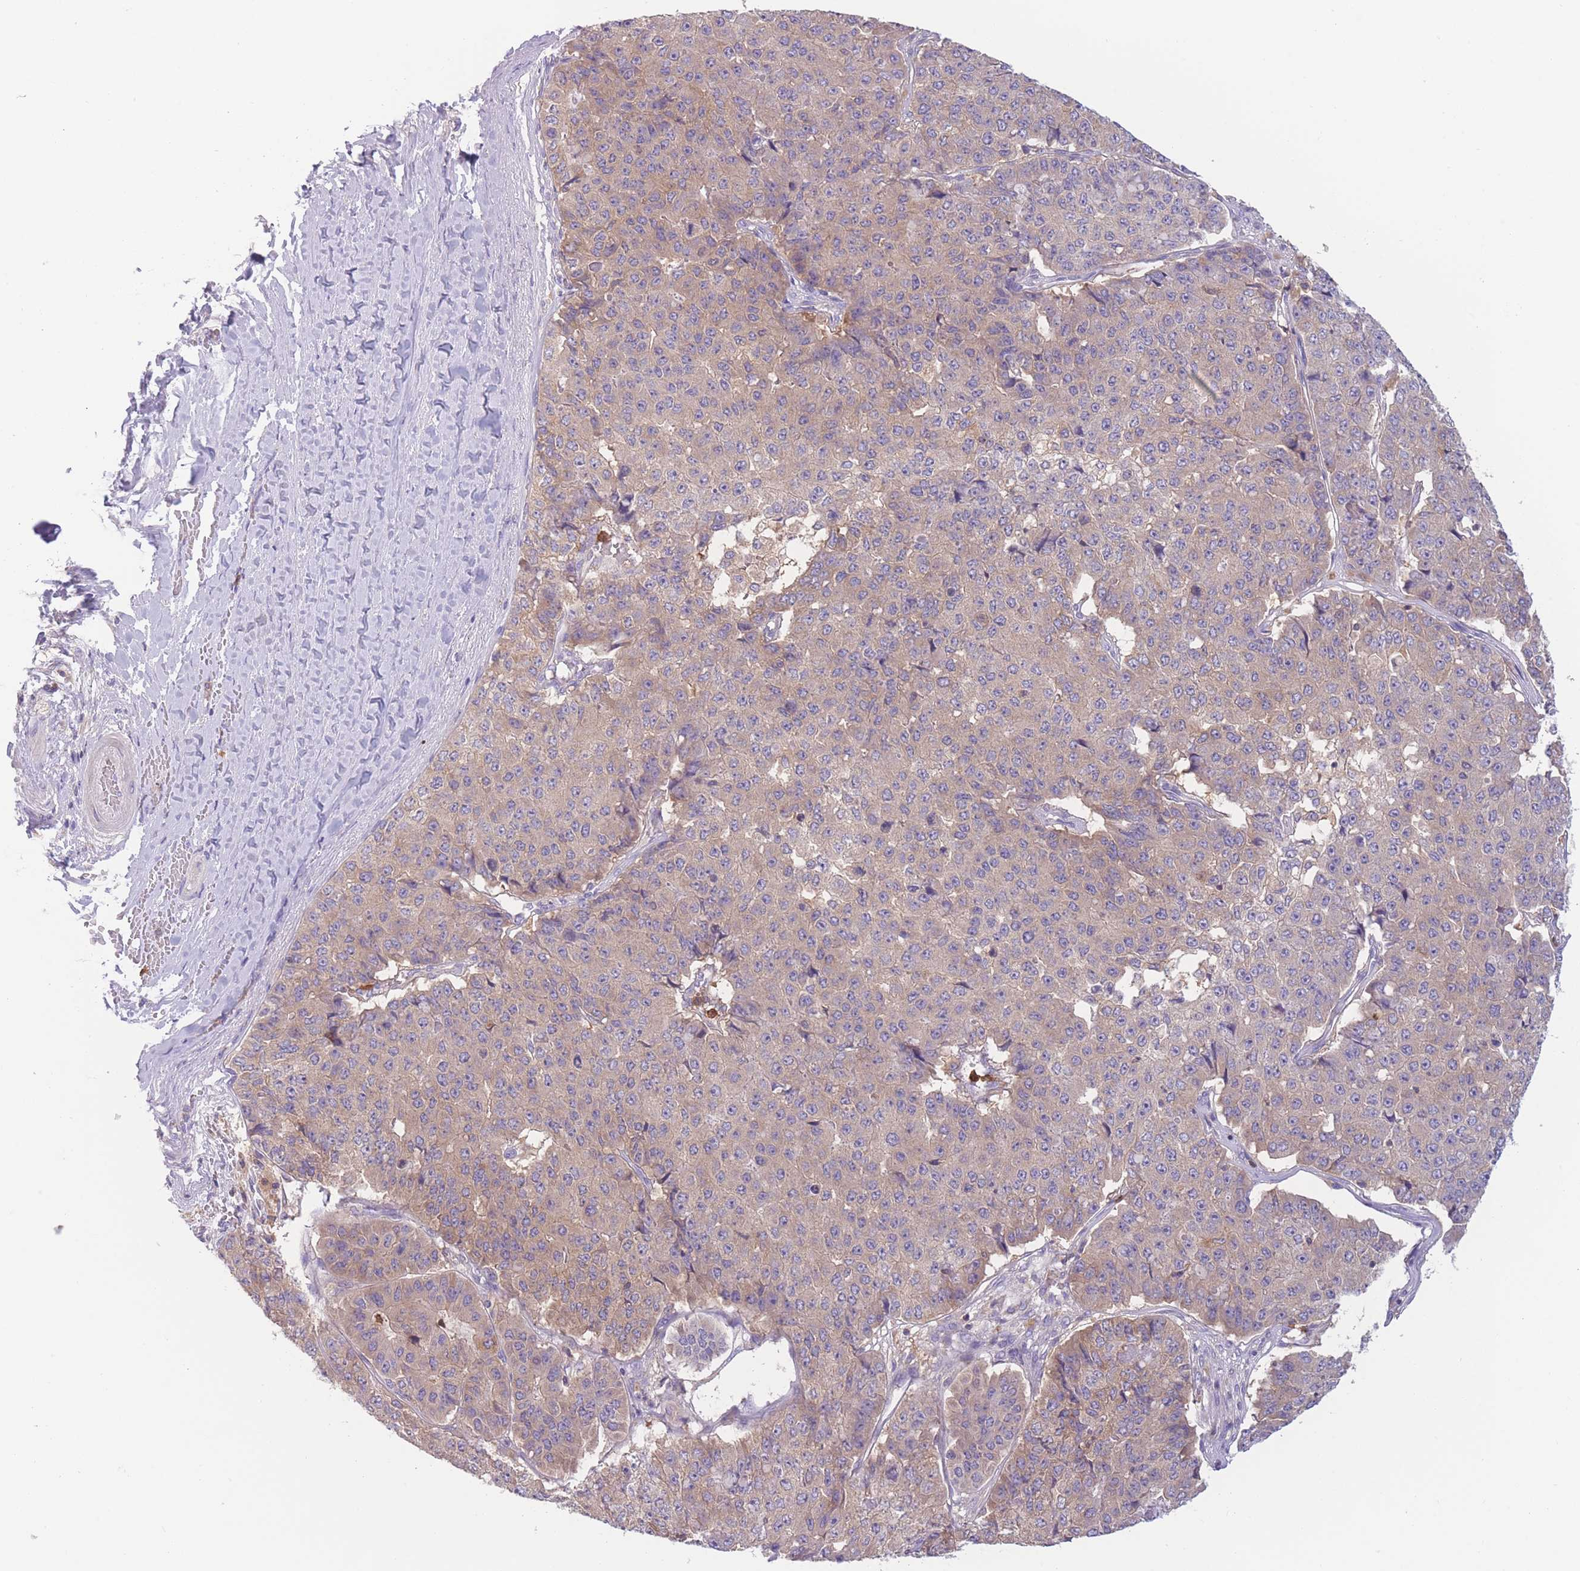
{"staining": {"intensity": "weak", "quantity": ">75%", "location": "cytoplasmic/membranous"}, "tissue": "pancreatic cancer", "cell_type": "Tumor cells", "image_type": "cancer", "snomed": [{"axis": "morphology", "description": "Adenocarcinoma, NOS"}, {"axis": "topography", "description": "Pancreas"}], "caption": "Immunohistochemical staining of pancreatic cancer (adenocarcinoma) exhibits low levels of weak cytoplasmic/membranous protein positivity in approximately >75% of tumor cells.", "gene": "ST3GAL4", "patient": {"sex": "male", "age": 50}}